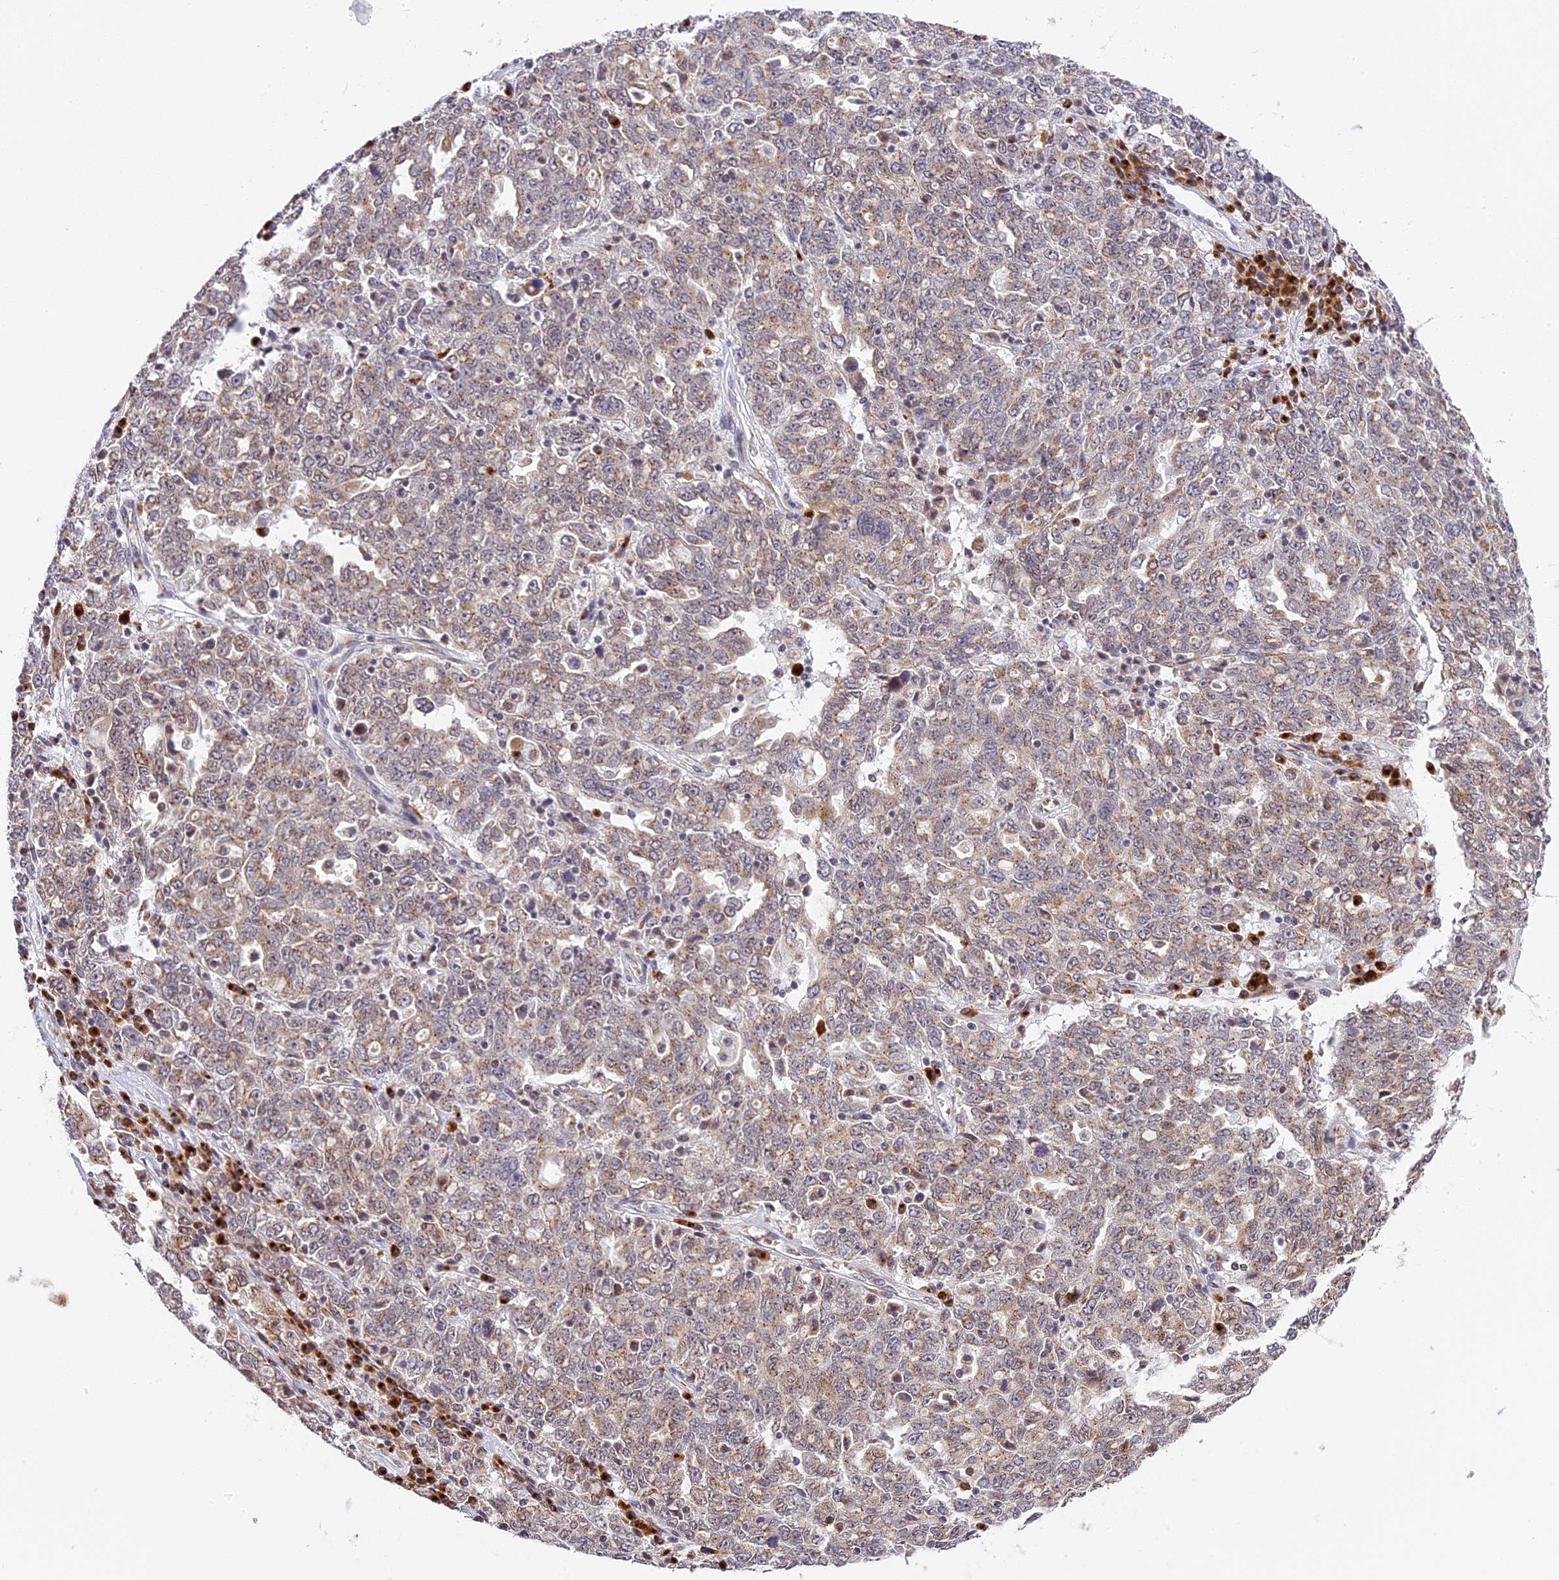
{"staining": {"intensity": "moderate", "quantity": "25%-75%", "location": "cytoplasmic/membranous"}, "tissue": "ovarian cancer", "cell_type": "Tumor cells", "image_type": "cancer", "snomed": [{"axis": "morphology", "description": "Carcinoma, endometroid"}, {"axis": "topography", "description": "Ovary"}], "caption": "Protein staining displays moderate cytoplasmic/membranous staining in about 25%-75% of tumor cells in ovarian cancer (endometroid carcinoma).", "gene": "HEATR5B", "patient": {"sex": "female", "age": 62}}